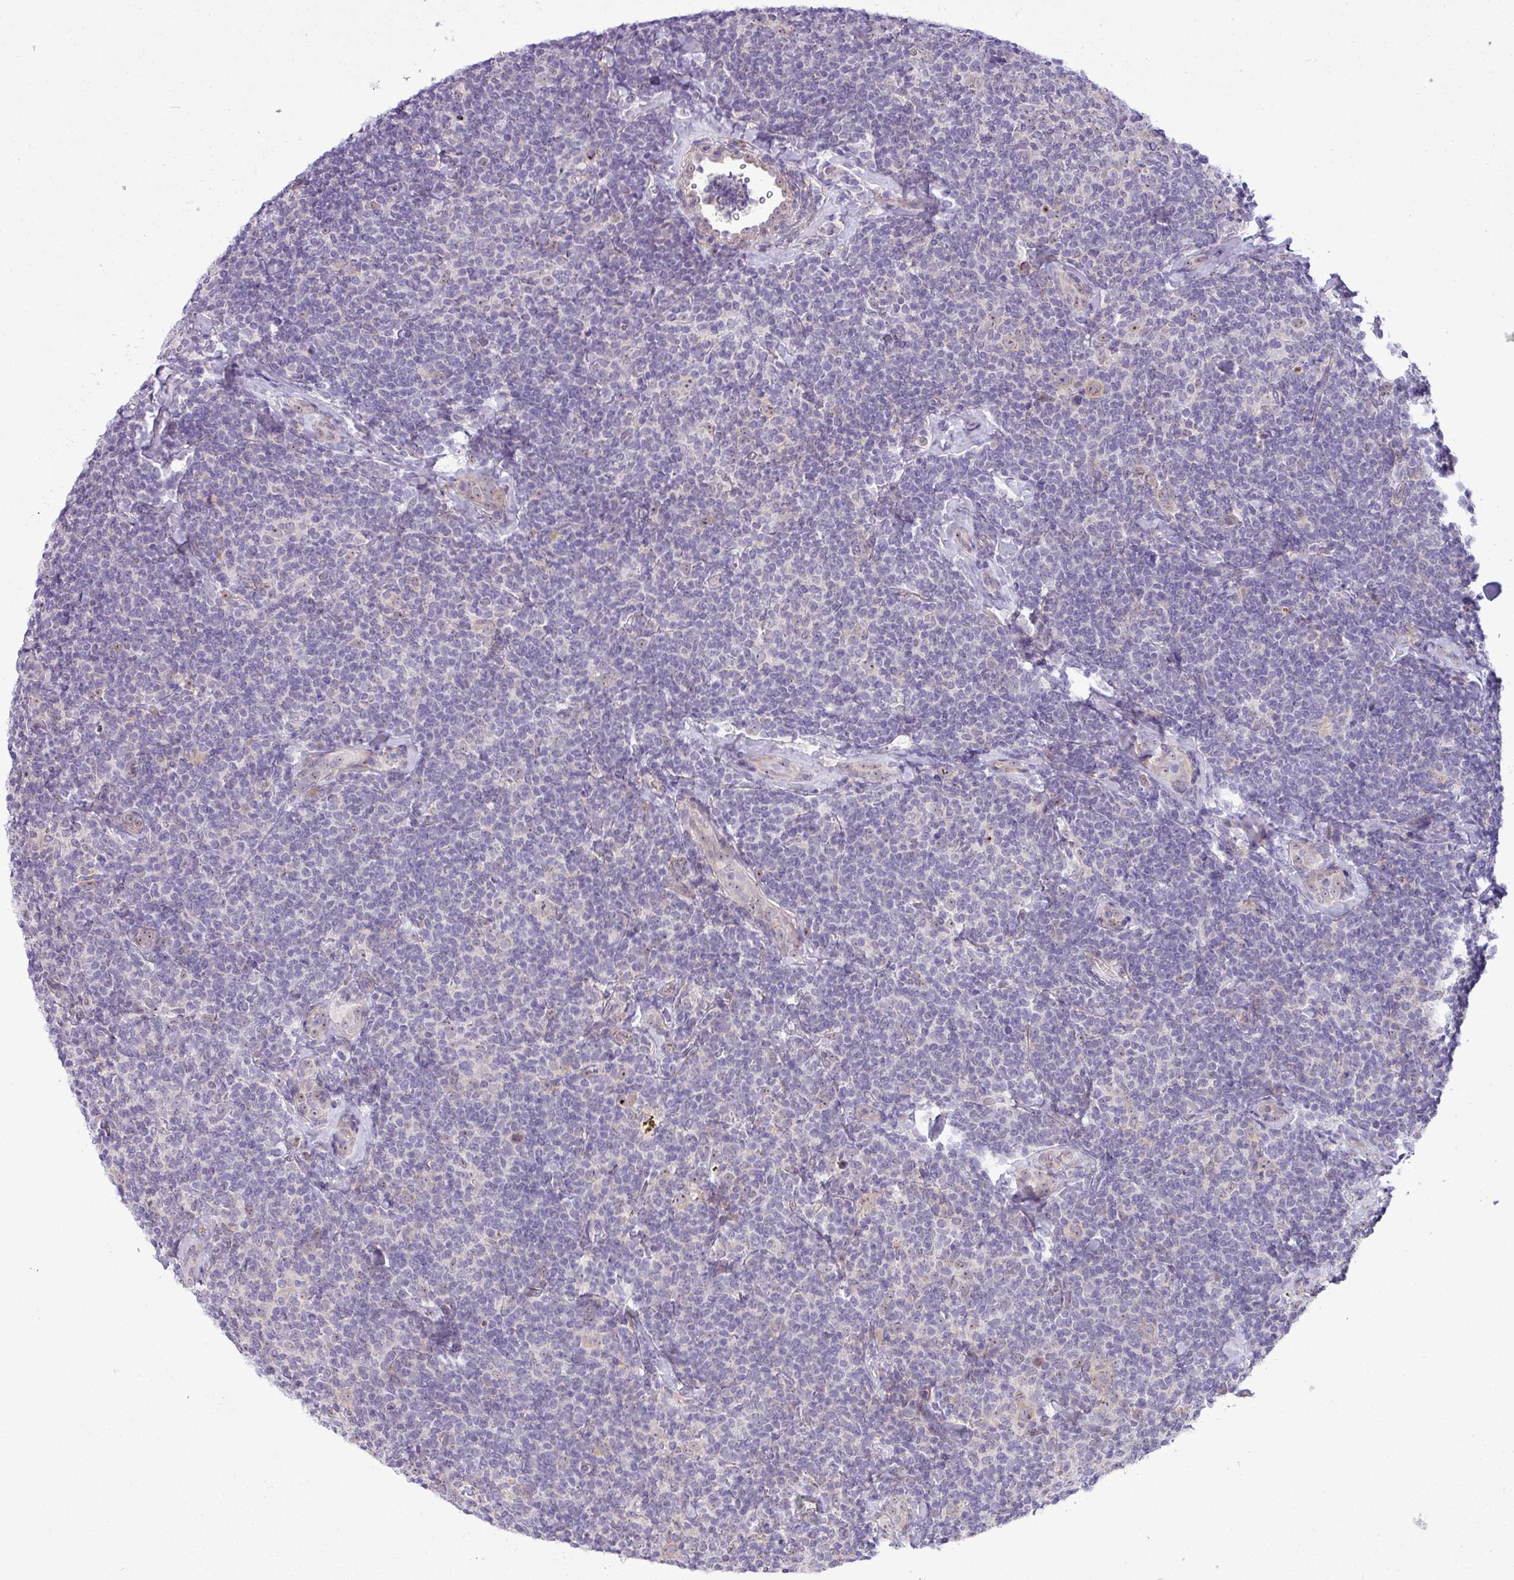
{"staining": {"intensity": "negative", "quantity": "none", "location": "none"}, "tissue": "lymphoma", "cell_type": "Tumor cells", "image_type": "cancer", "snomed": [{"axis": "morphology", "description": "Malignant lymphoma, non-Hodgkin's type, Low grade"}, {"axis": "topography", "description": "Lymph node"}], "caption": "Immunohistochemistry (IHC) of malignant lymphoma, non-Hodgkin's type (low-grade) shows no expression in tumor cells.", "gene": "MAK16", "patient": {"sex": "female", "age": 56}}